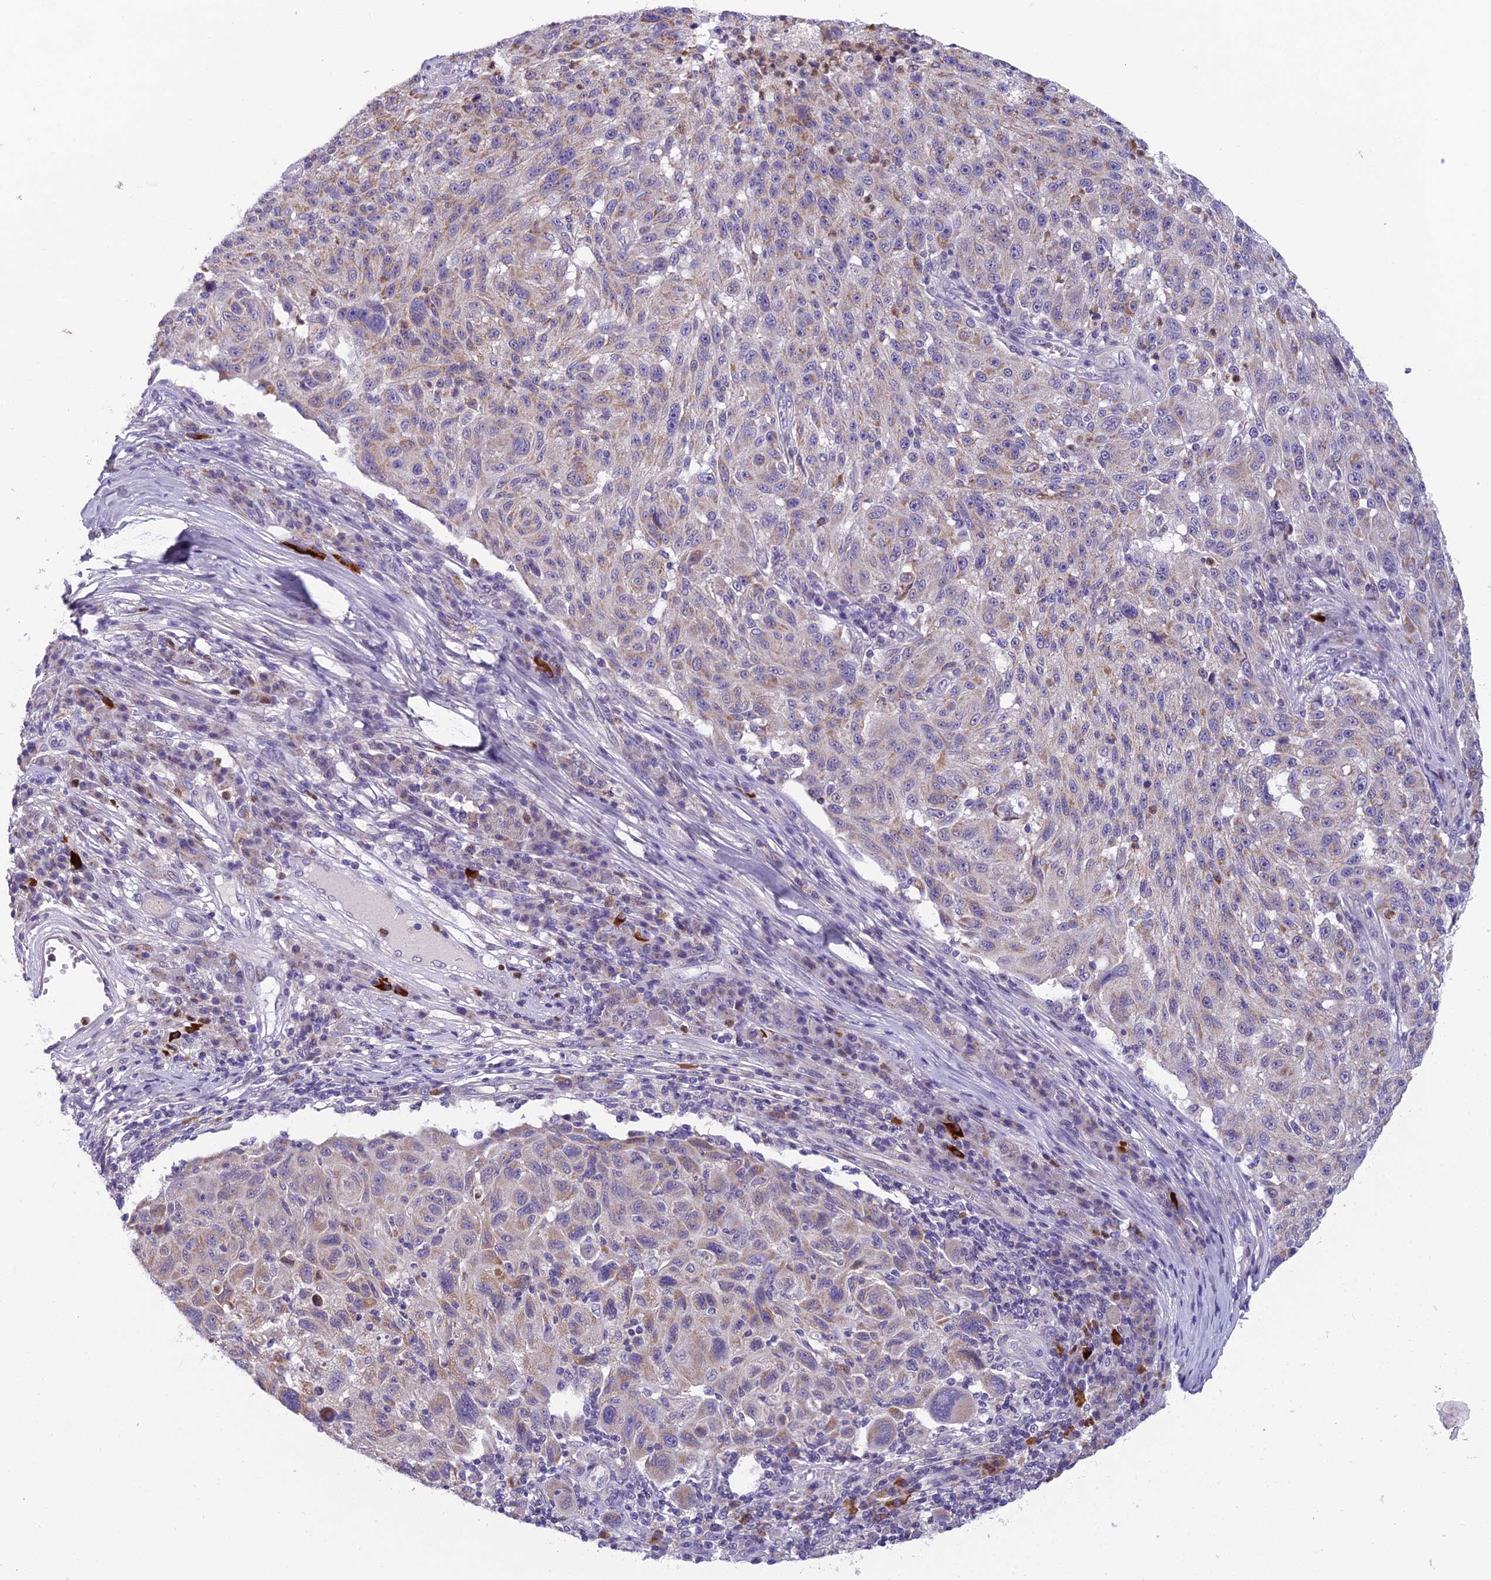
{"staining": {"intensity": "moderate", "quantity": "<25%", "location": "cytoplasmic/membranous"}, "tissue": "melanoma", "cell_type": "Tumor cells", "image_type": "cancer", "snomed": [{"axis": "morphology", "description": "Malignant melanoma, NOS"}, {"axis": "topography", "description": "Skin"}], "caption": "A micrograph of melanoma stained for a protein displays moderate cytoplasmic/membranous brown staining in tumor cells.", "gene": "ENSG00000188897", "patient": {"sex": "male", "age": 53}}